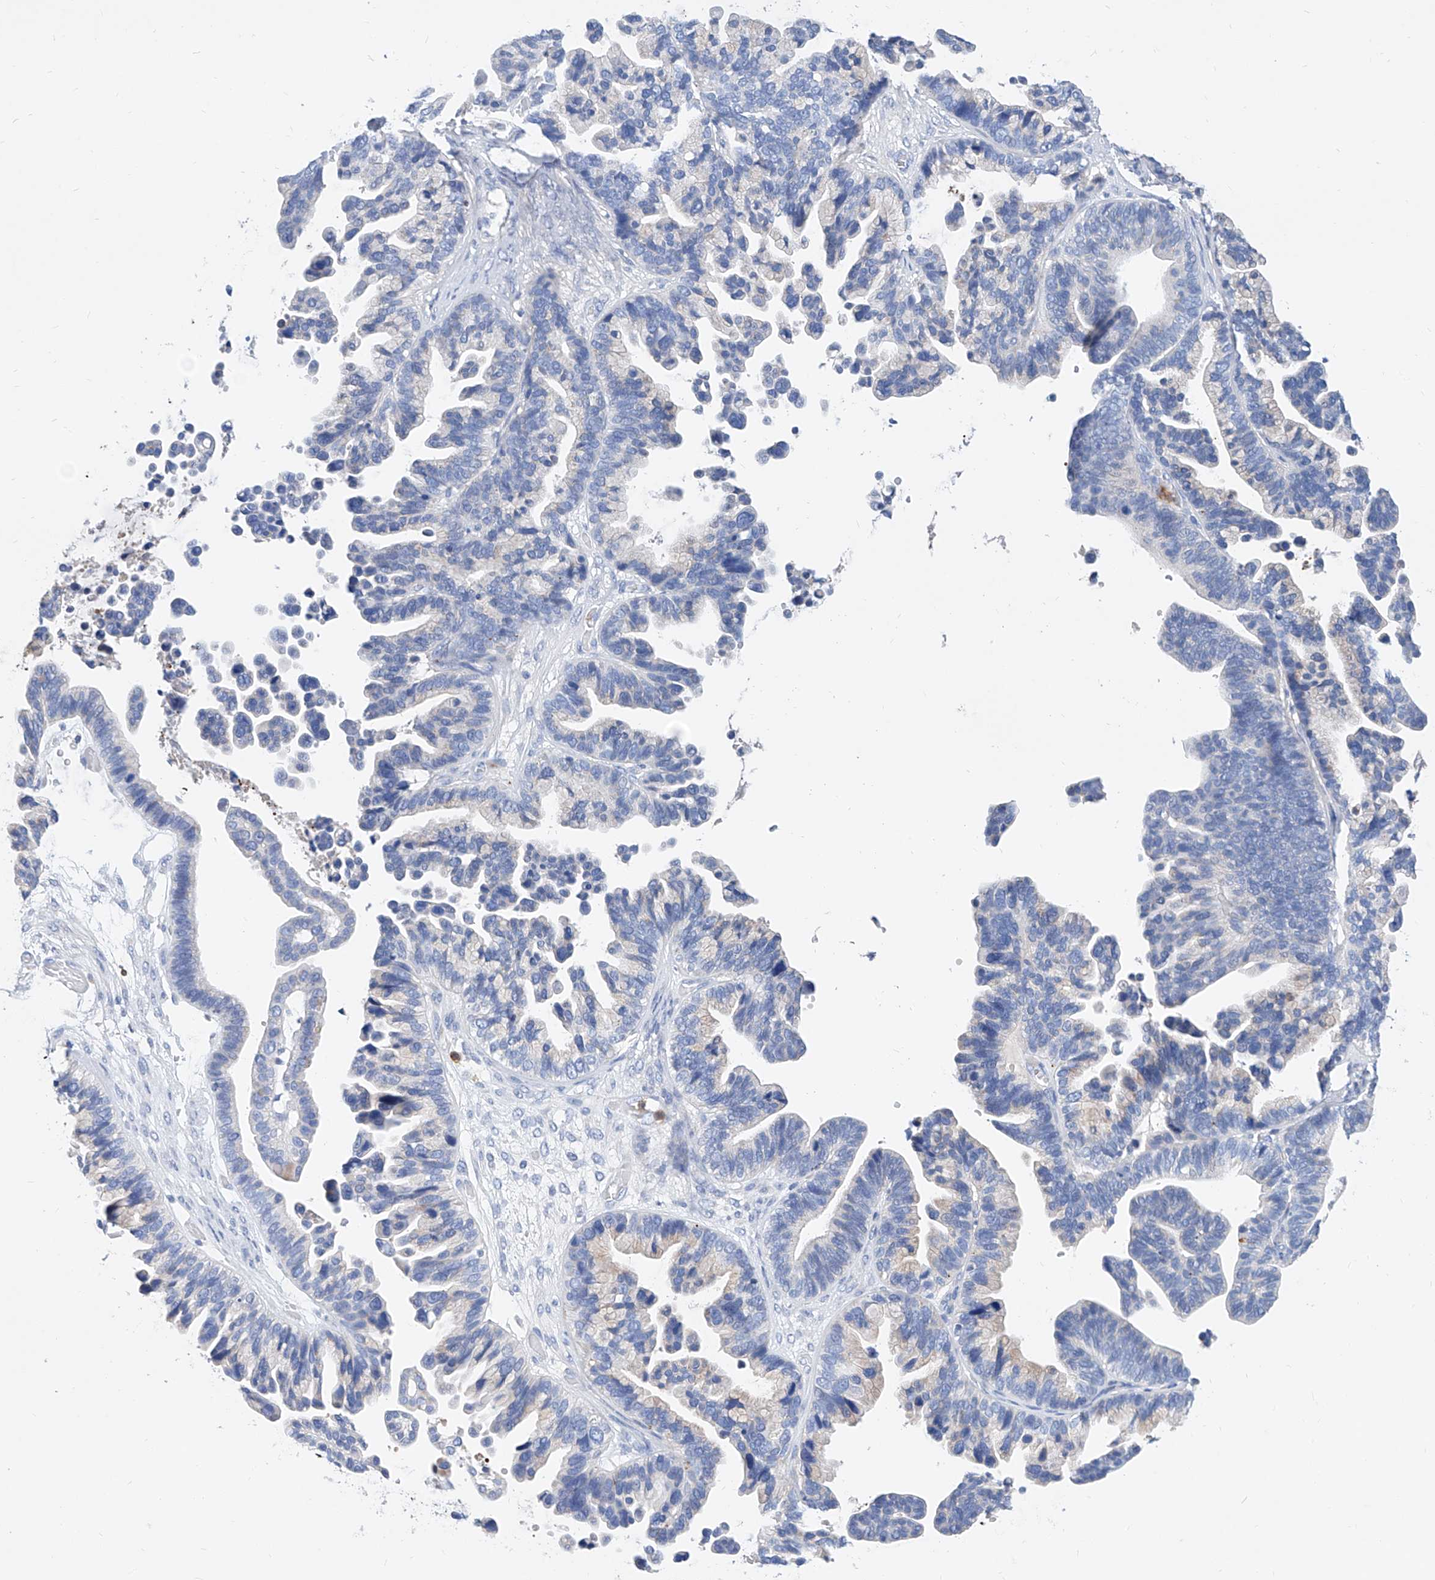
{"staining": {"intensity": "negative", "quantity": "none", "location": "none"}, "tissue": "ovarian cancer", "cell_type": "Tumor cells", "image_type": "cancer", "snomed": [{"axis": "morphology", "description": "Cystadenocarcinoma, serous, NOS"}, {"axis": "topography", "description": "Ovary"}], "caption": "Tumor cells show no significant positivity in ovarian cancer (serous cystadenocarcinoma). (Stains: DAB IHC with hematoxylin counter stain, Microscopy: brightfield microscopy at high magnification).", "gene": "SLC25A29", "patient": {"sex": "female", "age": 56}}